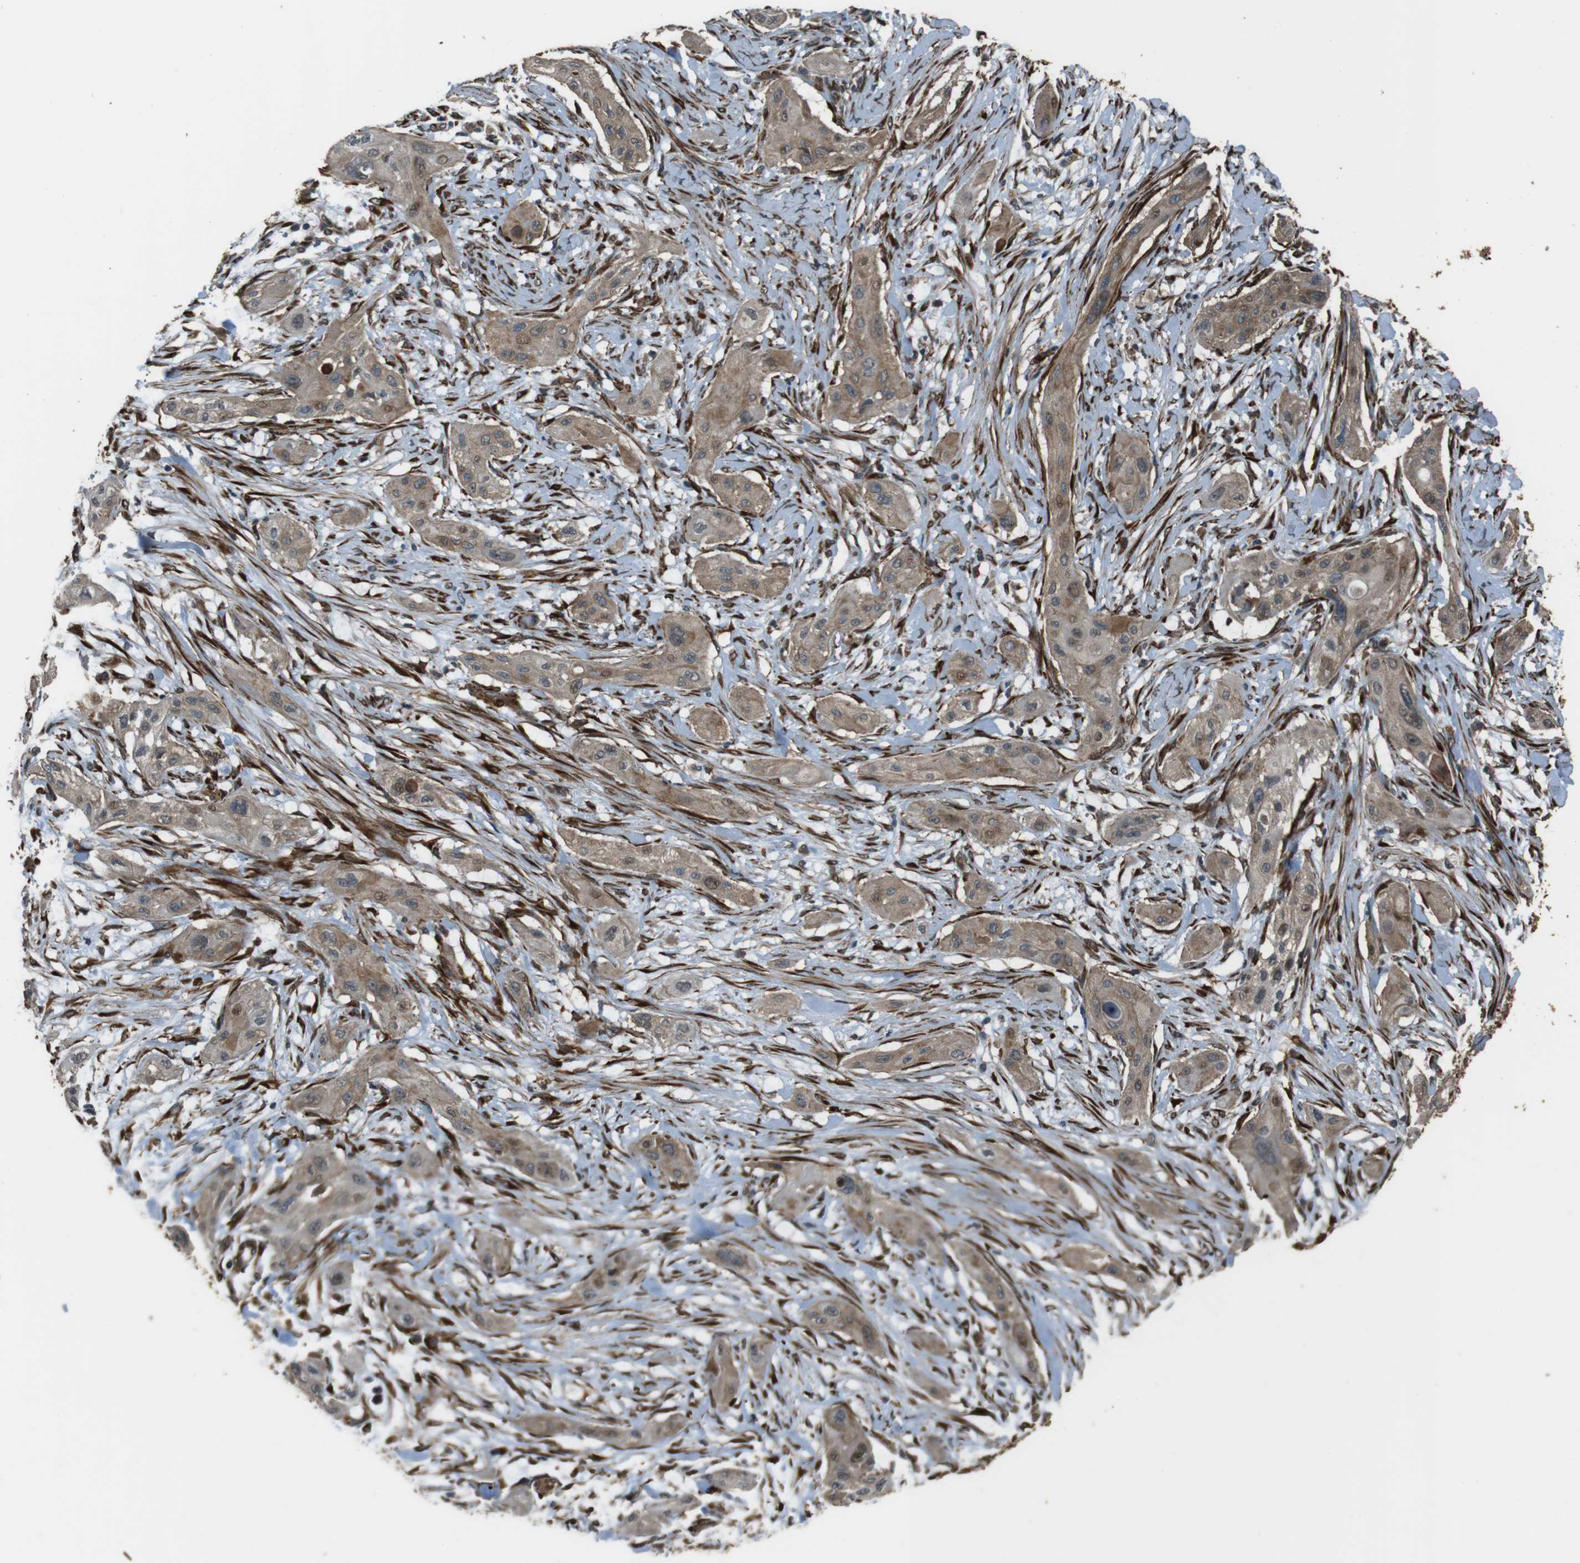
{"staining": {"intensity": "weak", "quantity": ">75%", "location": "cytoplasmic/membranous"}, "tissue": "lung cancer", "cell_type": "Tumor cells", "image_type": "cancer", "snomed": [{"axis": "morphology", "description": "Squamous cell carcinoma, NOS"}, {"axis": "topography", "description": "Lung"}], "caption": "Weak cytoplasmic/membranous positivity for a protein is present in approximately >75% of tumor cells of lung cancer using immunohistochemistry.", "gene": "MSRB3", "patient": {"sex": "female", "age": 47}}